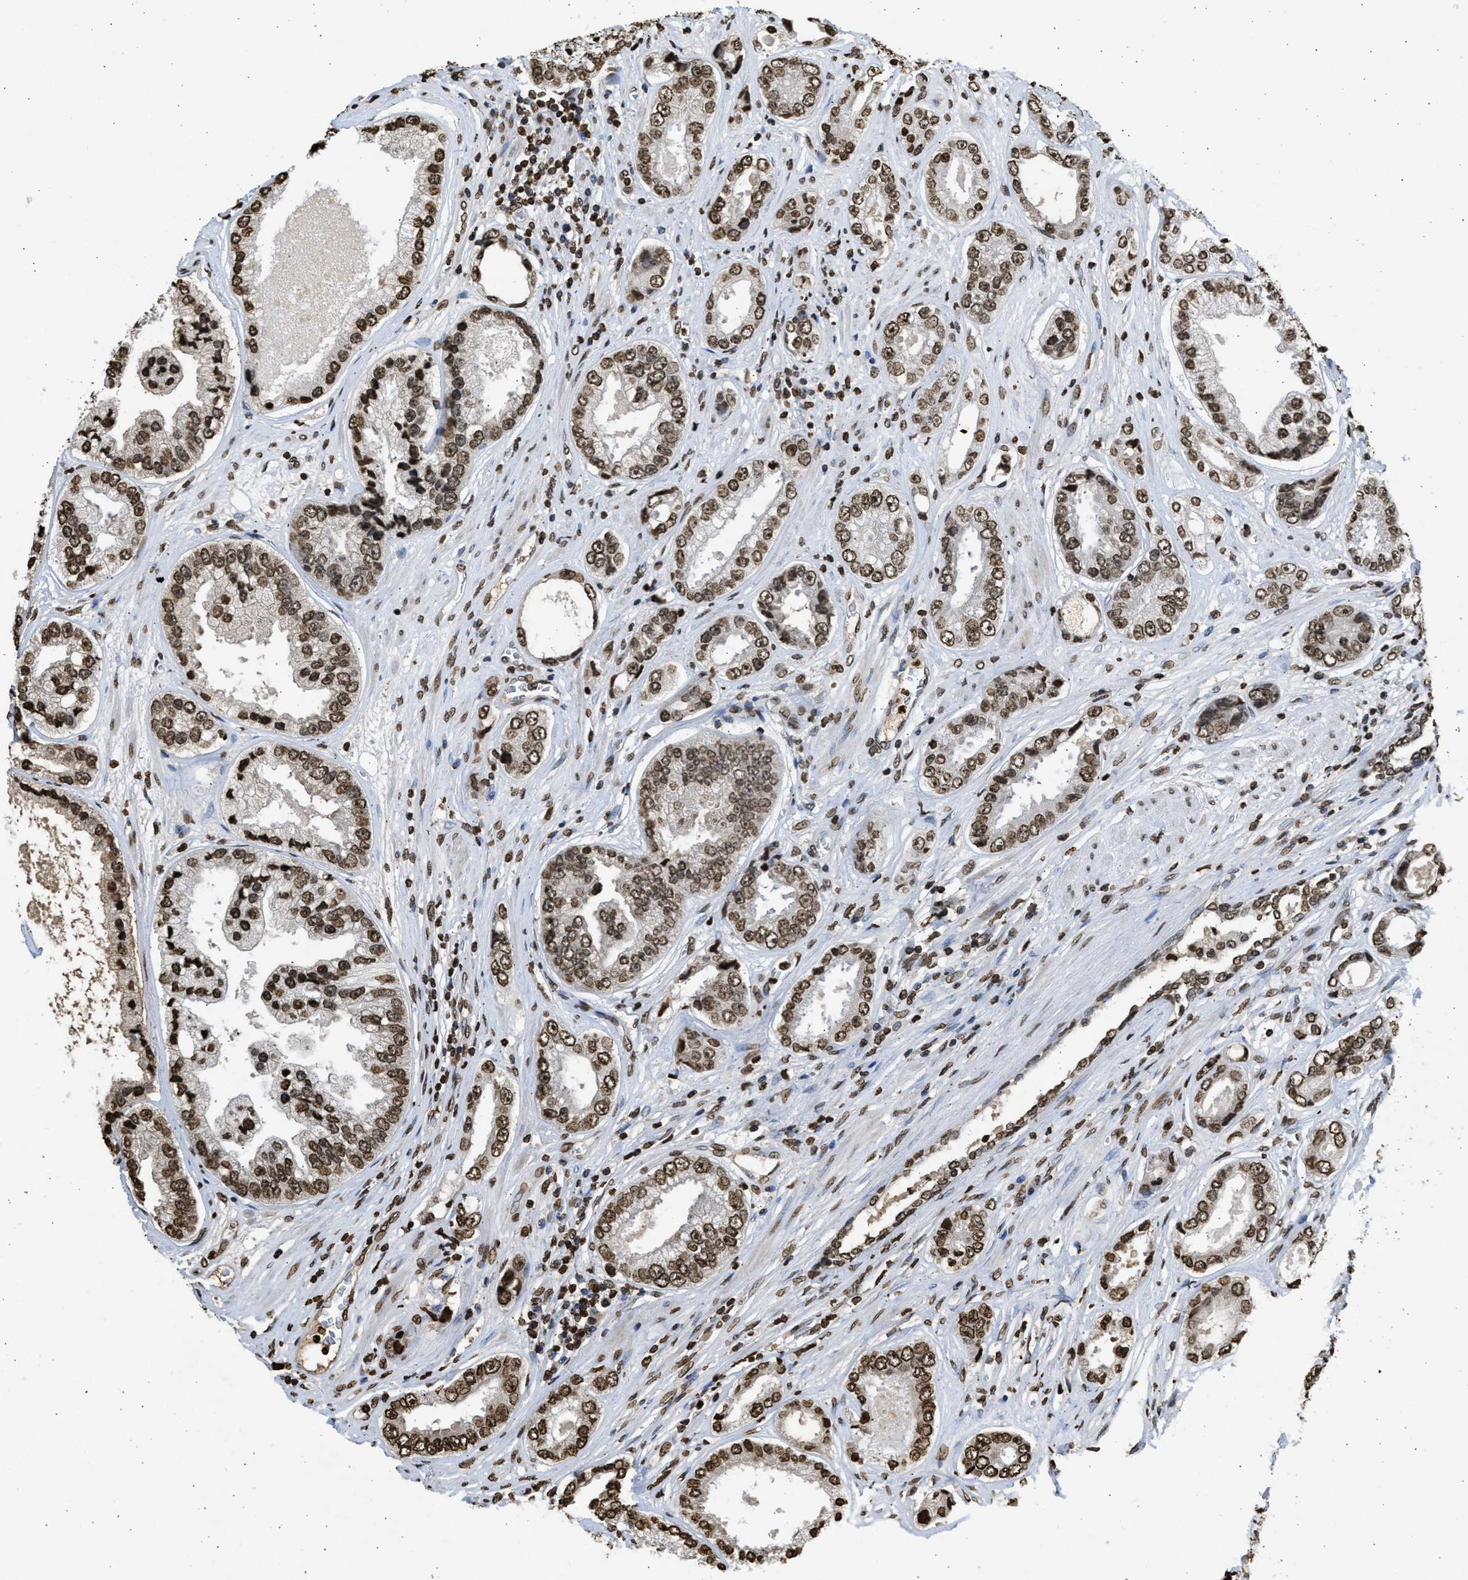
{"staining": {"intensity": "moderate", "quantity": ">75%", "location": "nuclear"}, "tissue": "prostate cancer", "cell_type": "Tumor cells", "image_type": "cancer", "snomed": [{"axis": "morphology", "description": "Adenocarcinoma, High grade"}, {"axis": "topography", "description": "Prostate"}], "caption": "Prostate adenocarcinoma (high-grade) stained with a protein marker demonstrates moderate staining in tumor cells.", "gene": "RRAGC", "patient": {"sex": "male", "age": 61}}